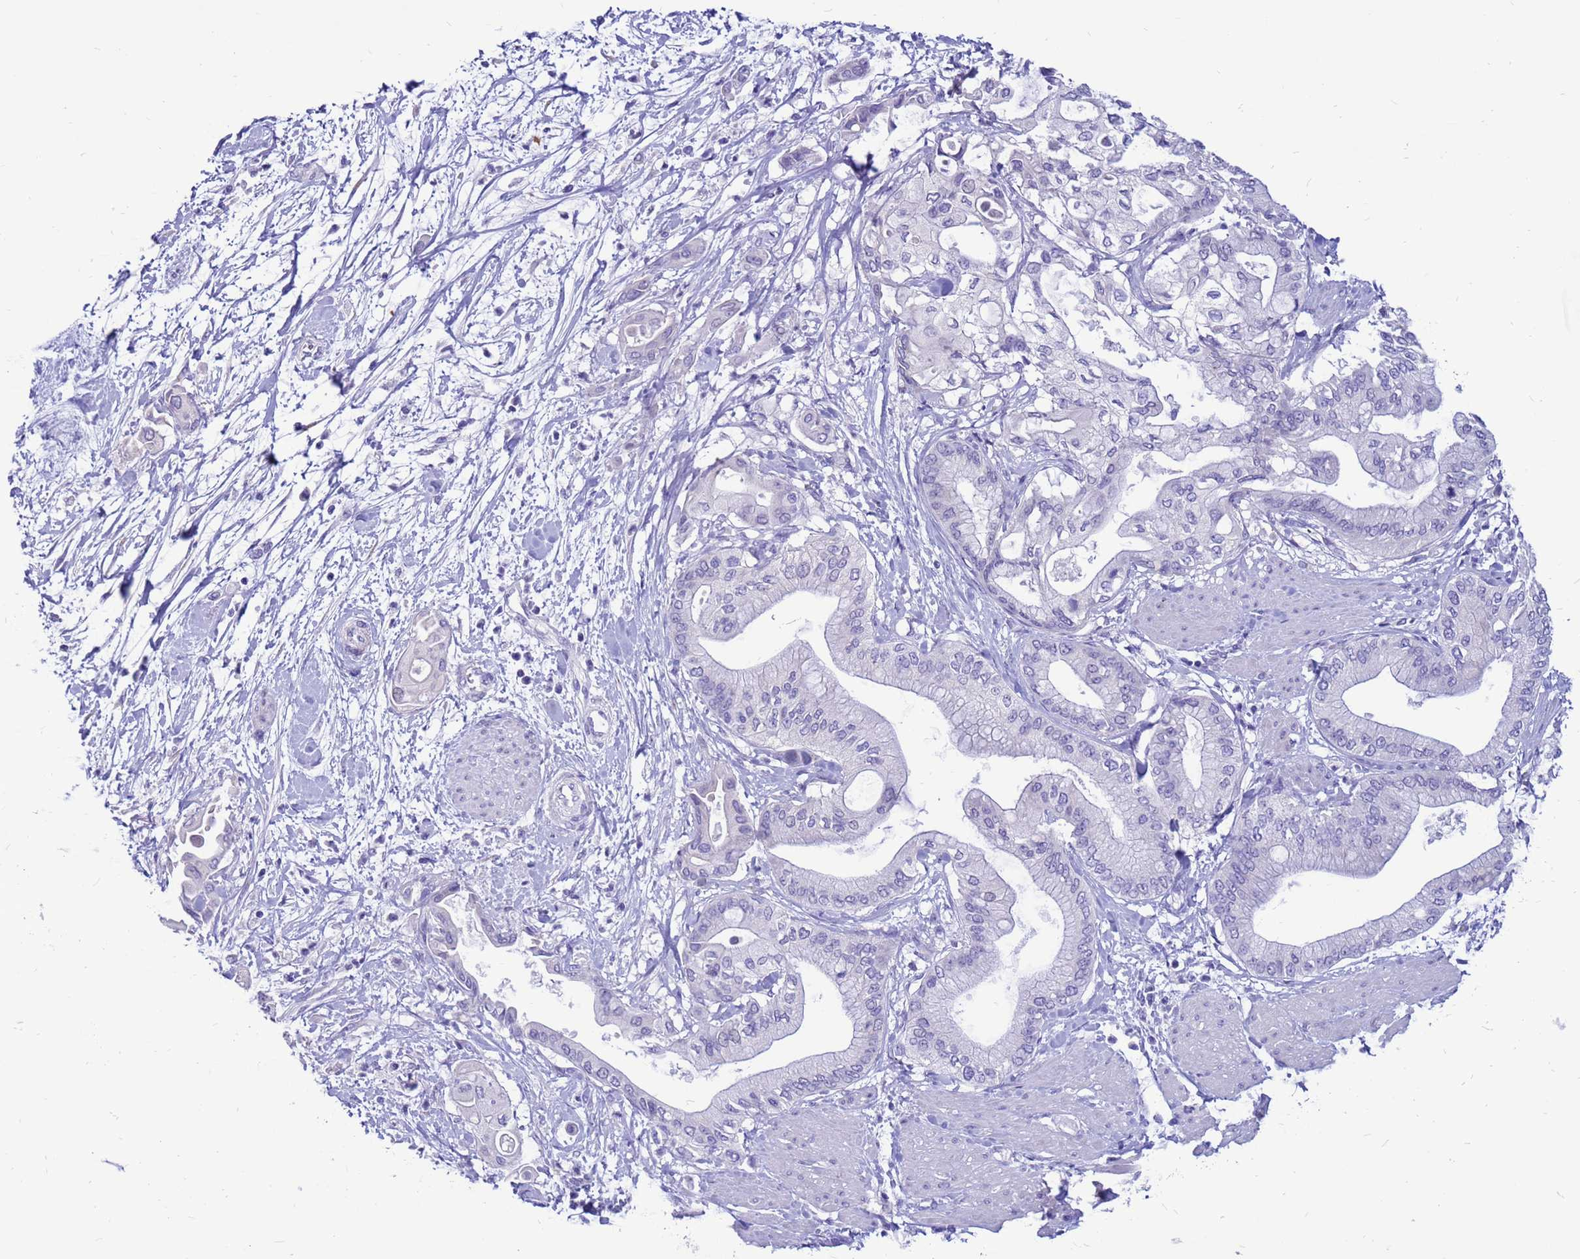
{"staining": {"intensity": "negative", "quantity": "none", "location": "none"}, "tissue": "pancreatic cancer", "cell_type": "Tumor cells", "image_type": "cancer", "snomed": [{"axis": "morphology", "description": "Adenocarcinoma, NOS"}, {"axis": "morphology", "description": "Adenocarcinoma, metastatic, NOS"}, {"axis": "topography", "description": "Lymph node"}, {"axis": "topography", "description": "Pancreas"}, {"axis": "topography", "description": "Duodenum"}], "caption": "Human pancreatic adenocarcinoma stained for a protein using IHC displays no staining in tumor cells.", "gene": "PDE10A", "patient": {"sex": "female", "age": 64}}